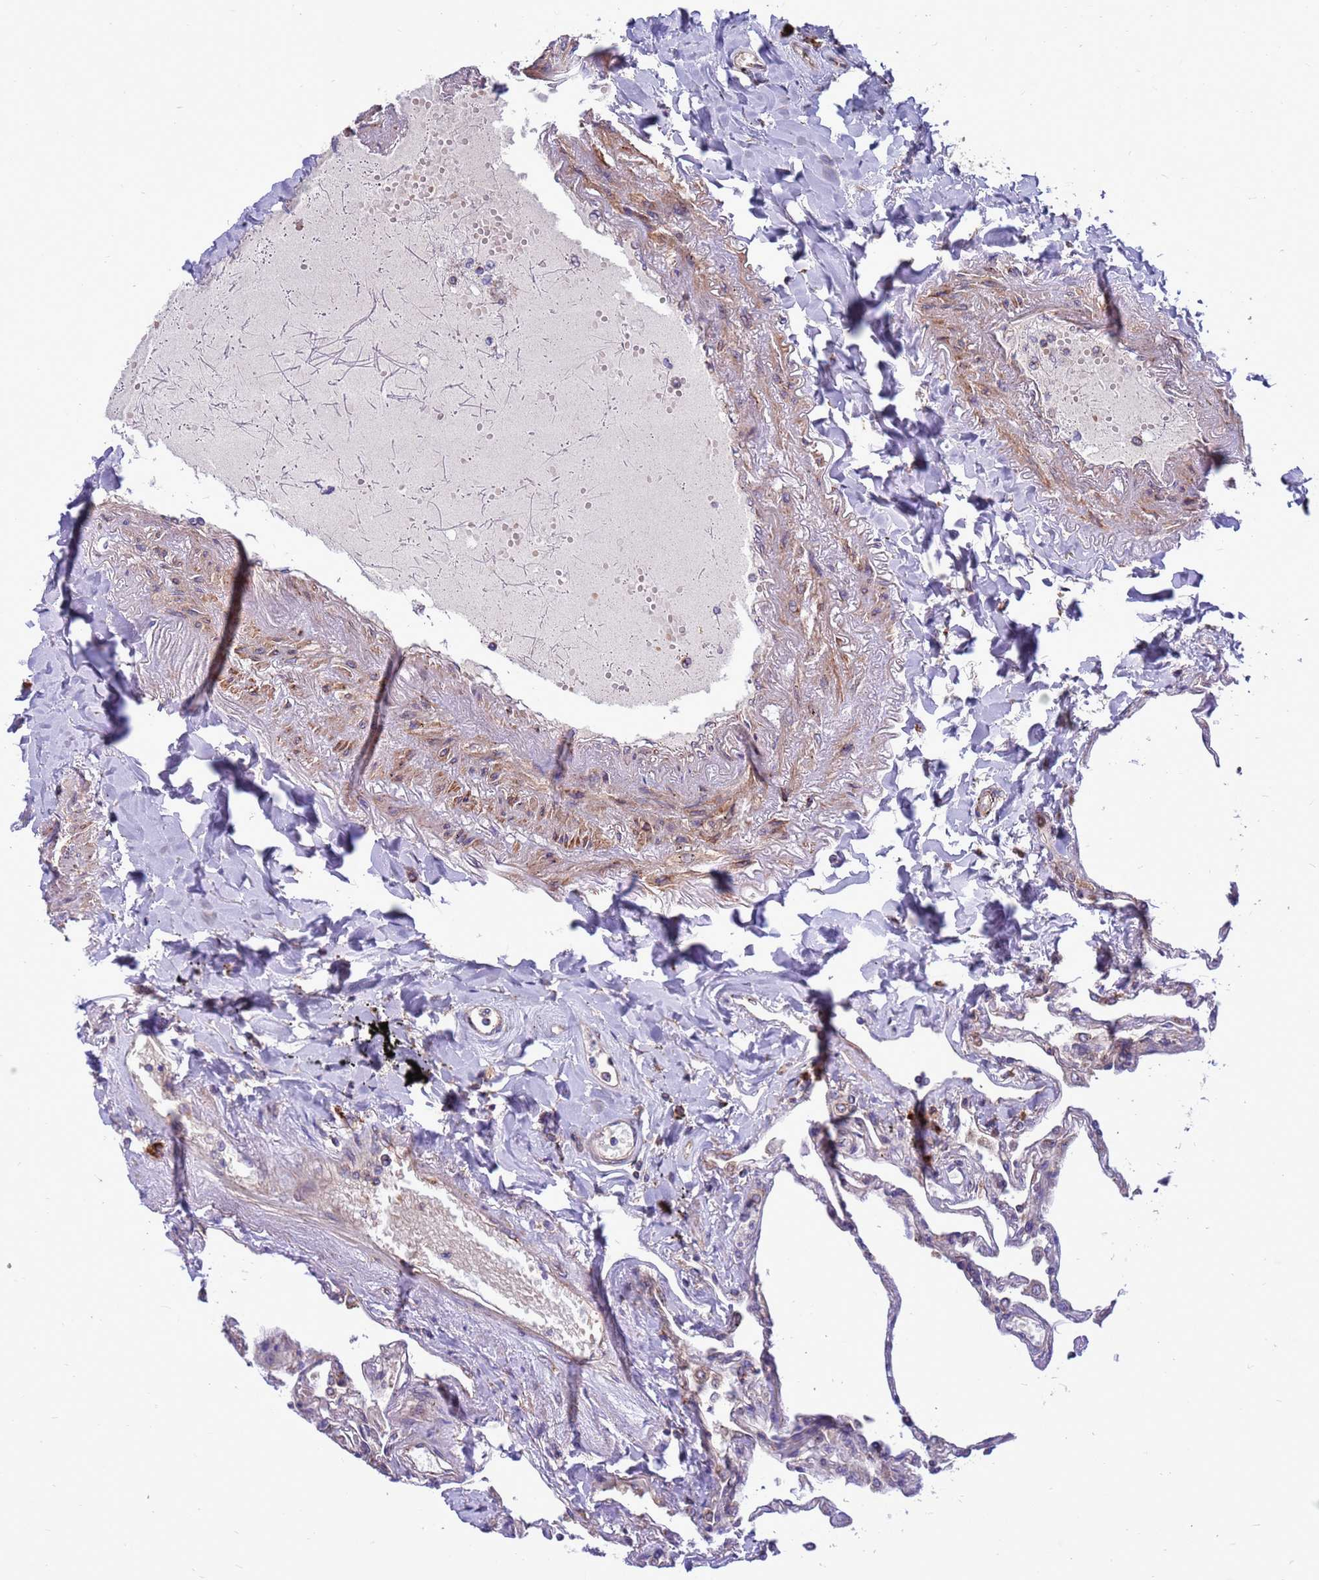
{"staining": {"intensity": "moderate", "quantity": "<25%", "location": "cytoplasmic/membranous"}, "tissue": "lung", "cell_type": "Alveolar cells", "image_type": "normal", "snomed": [{"axis": "morphology", "description": "Normal tissue, NOS"}, {"axis": "topography", "description": "Lung"}], "caption": "A brown stain highlights moderate cytoplasmic/membranous positivity of a protein in alveolar cells of unremarkable human lung.", "gene": "ZC3HAV1", "patient": {"sex": "female", "age": 67}}